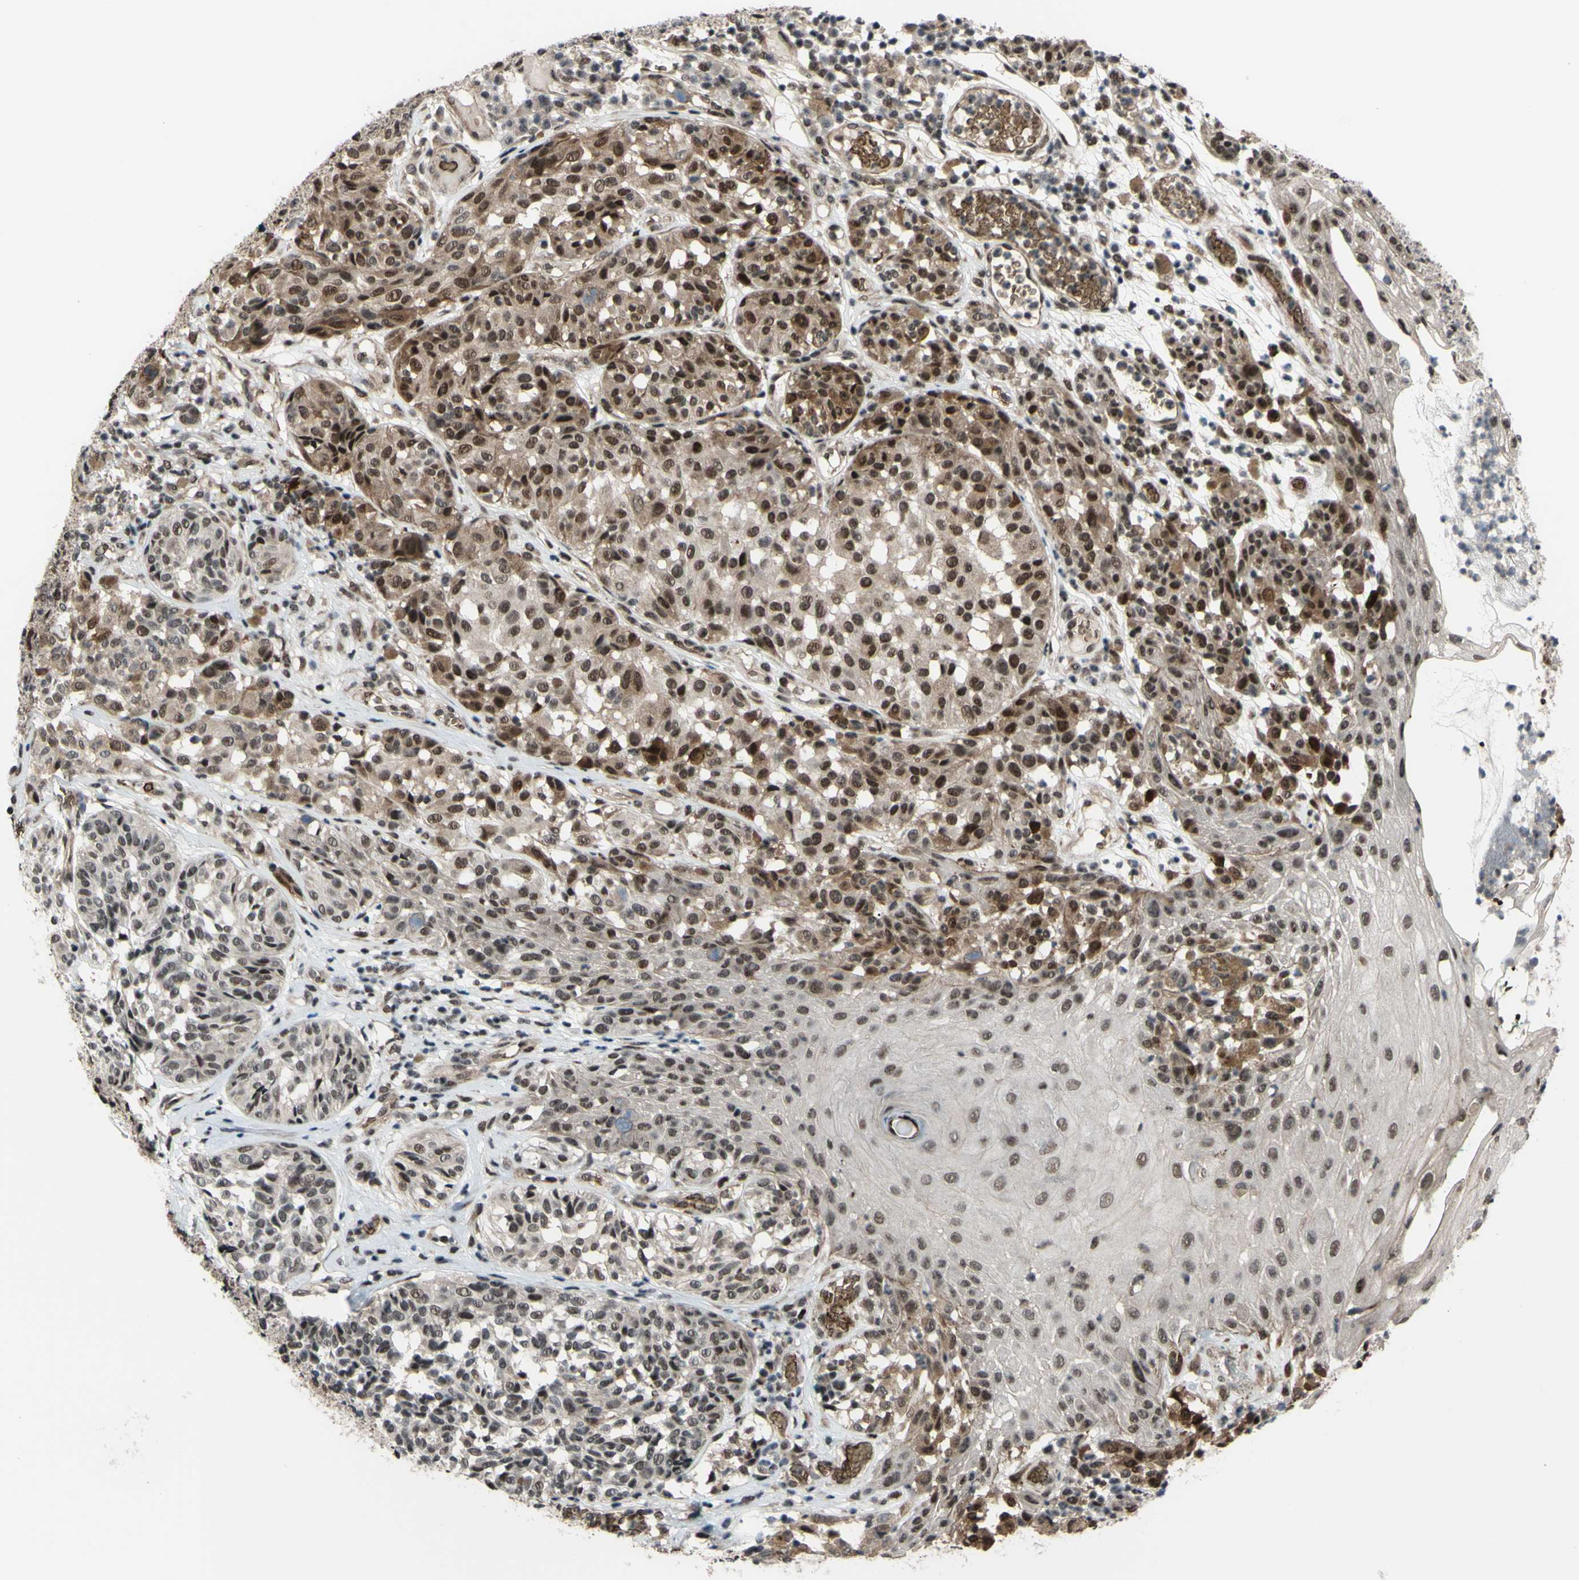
{"staining": {"intensity": "moderate", "quantity": ">75%", "location": "cytoplasmic/membranous,nuclear"}, "tissue": "melanoma", "cell_type": "Tumor cells", "image_type": "cancer", "snomed": [{"axis": "morphology", "description": "Malignant melanoma, NOS"}, {"axis": "topography", "description": "Skin"}], "caption": "This is an image of immunohistochemistry (IHC) staining of malignant melanoma, which shows moderate positivity in the cytoplasmic/membranous and nuclear of tumor cells.", "gene": "THAP12", "patient": {"sex": "female", "age": 46}}